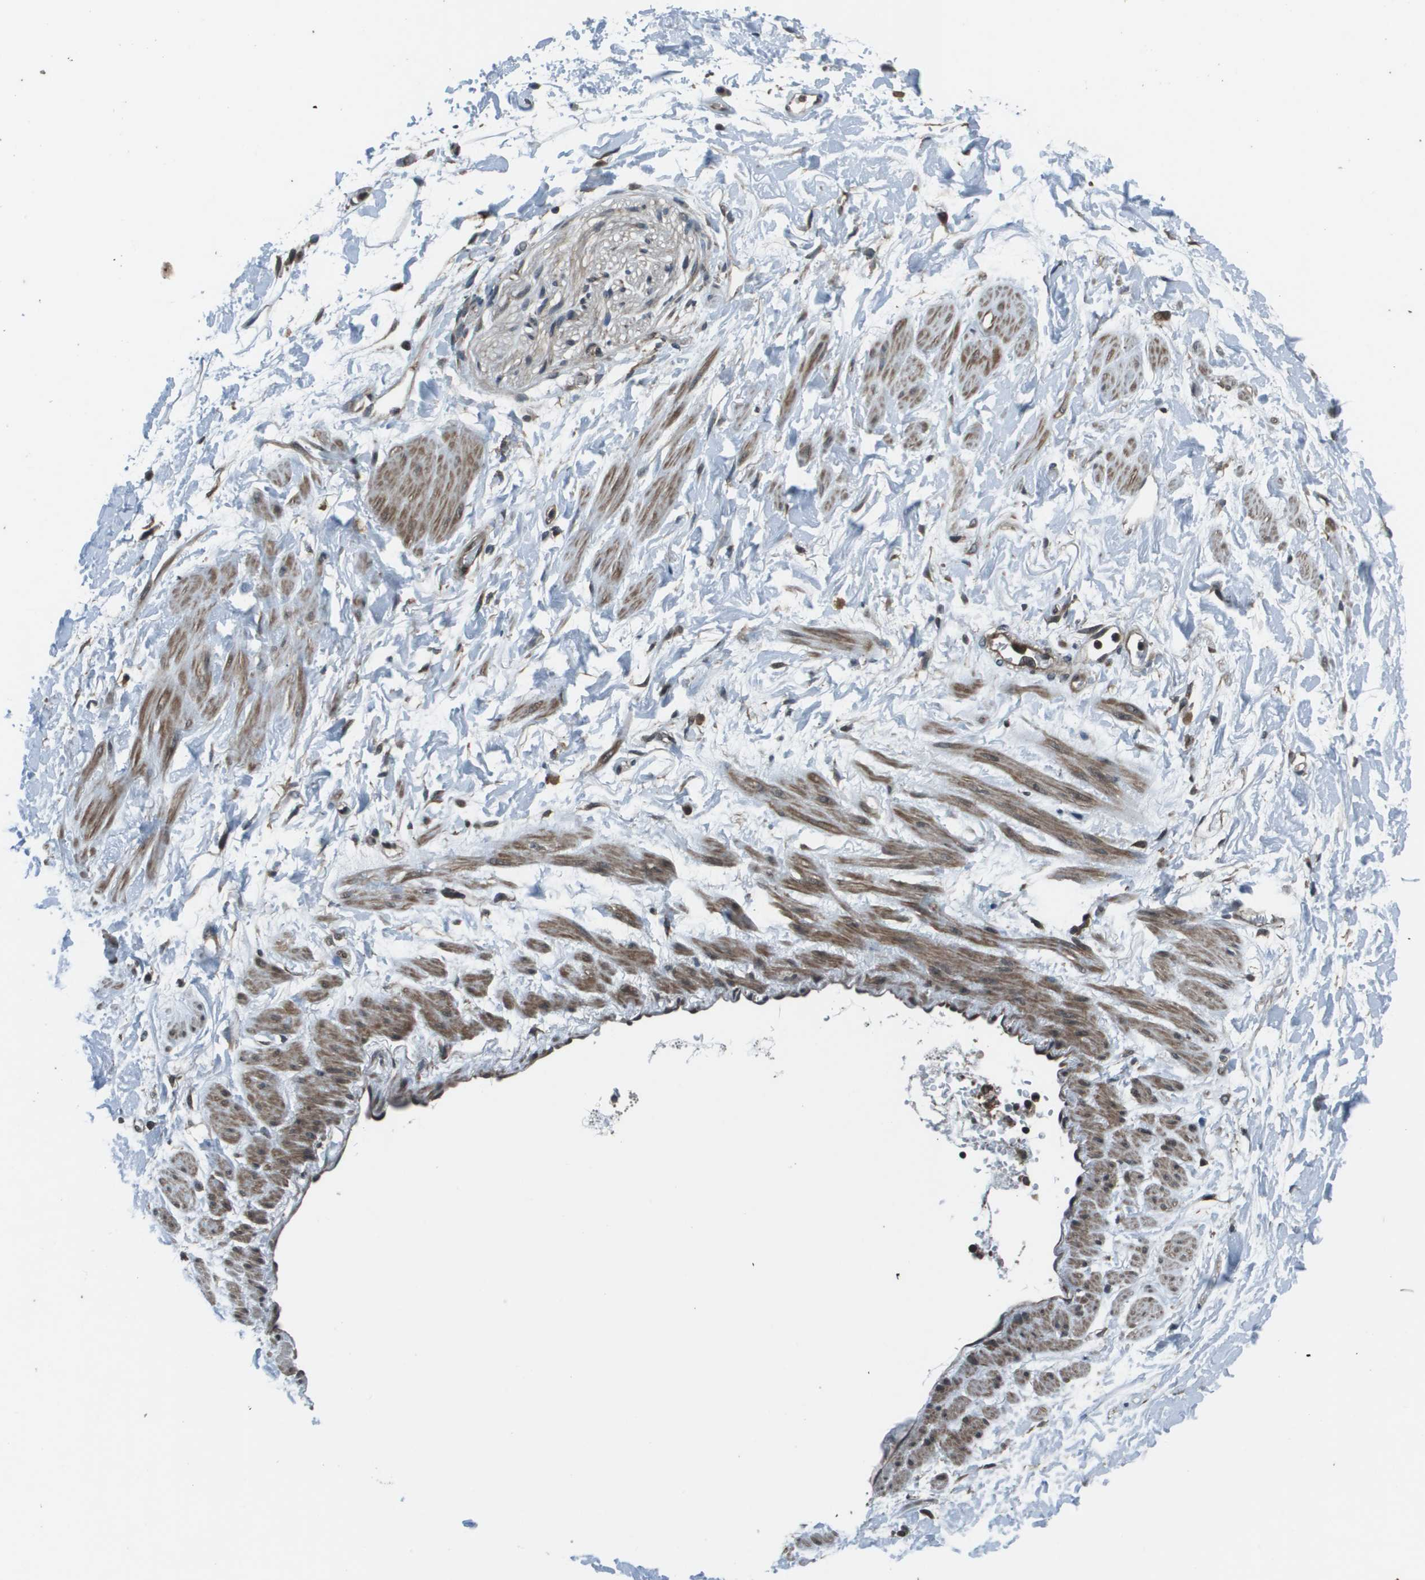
{"staining": {"intensity": "negative", "quantity": "none", "location": "none"}, "tissue": "adipose tissue", "cell_type": "Adipocytes", "image_type": "normal", "snomed": [{"axis": "morphology", "description": "Normal tissue, NOS"}, {"axis": "topography", "description": "Soft tissue"}], "caption": "Unremarkable adipose tissue was stained to show a protein in brown. There is no significant expression in adipocytes. (Brightfield microscopy of DAB immunohistochemistry at high magnification).", "gene": "PPFIA1", "patient": {"sex": "male", "age": 72}}